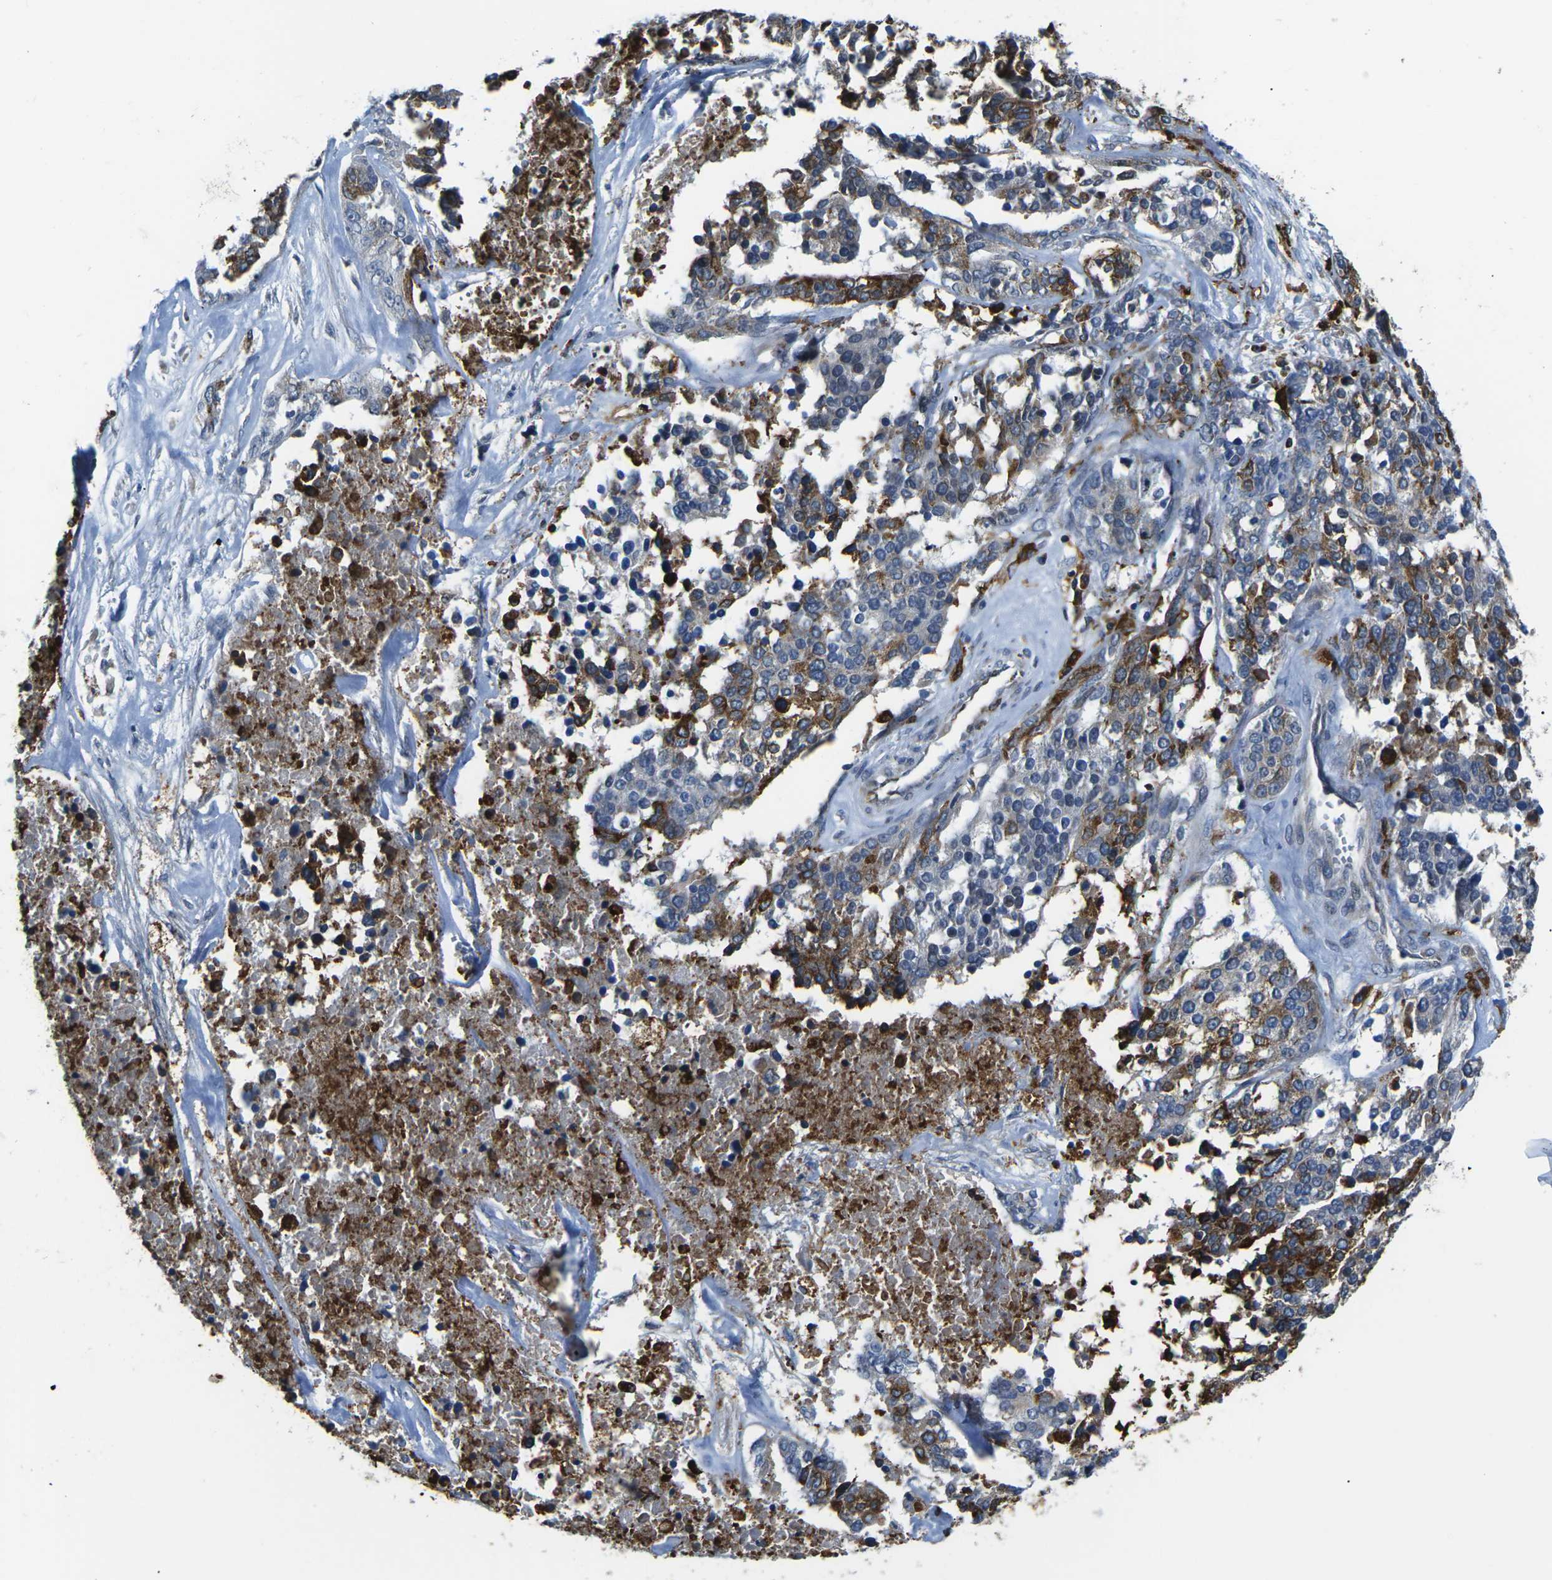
{"staining": {"intensity": "moderate", "quantity": "25%-75%", "location": "cytoplasmic/membranous"}, "tissue": "ovarian cancer", "cell_type": "Tumor cells", "image_type": "cancer", "snomed": [{"axis": "morphology", "description": "Cystadenocarcinoma, serous, NOS"}, {"axis": "topography", "description": "Ovary"}], "caption": "Immunohistochemistry (IHC) histopathology image of ovarian serous cystadenocarcinoma stained for a protein (brown), which exhibits medium levels of moderate cytoplasmic/membranous positivity in approximately 25%-75% of tumor cells.", "gene": "PTPN1", "patient": {"sex": "female", "age": 44}}